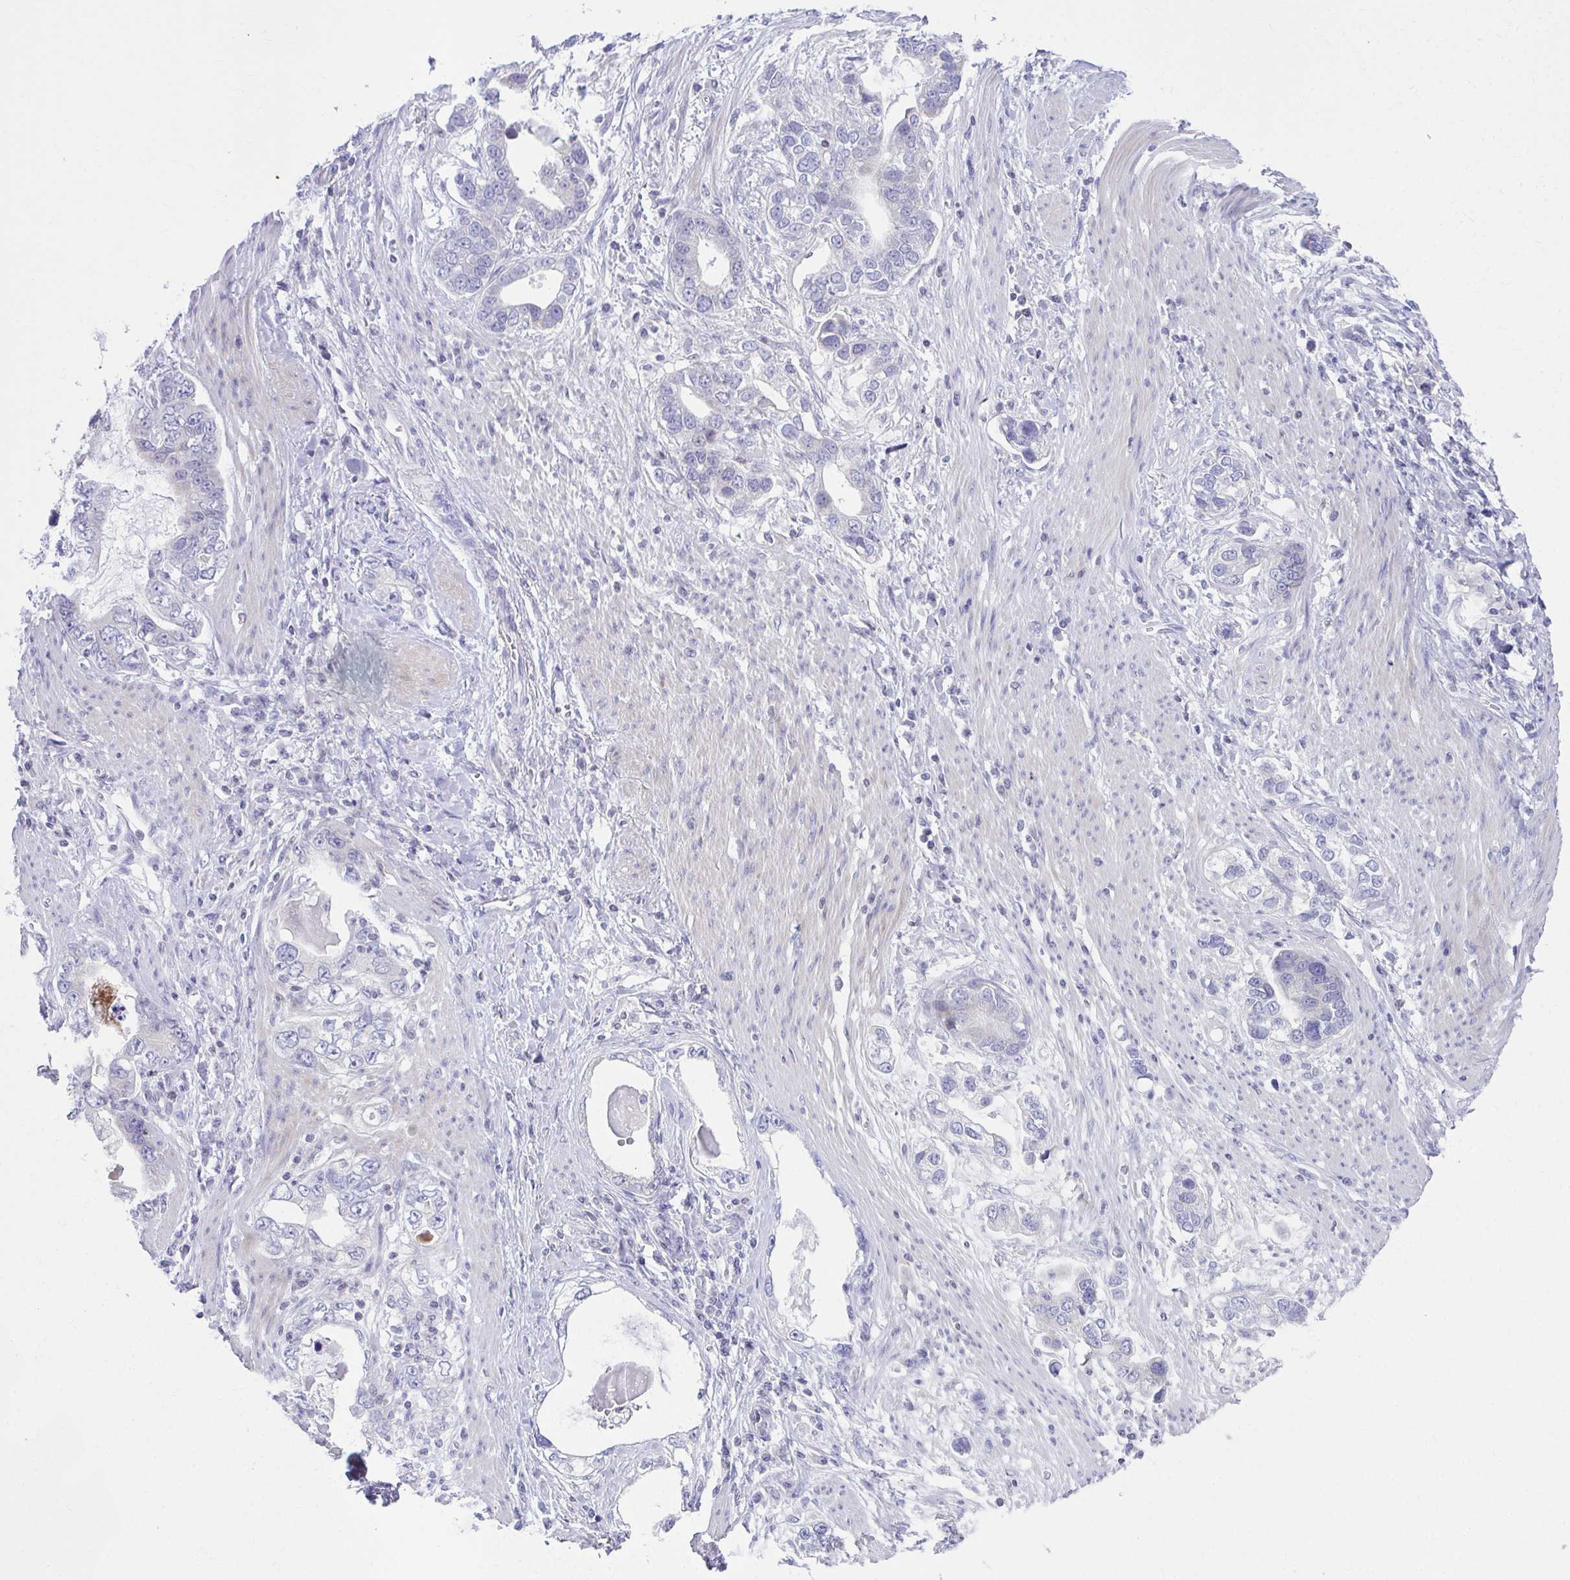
{"staining": {"intensity": "negative", "quantity": "none", "location": "none"}, "tissue": "stomach cancer", "cell_type": "Tumor cells", "image_type": "cancer", "snomed": [{"axis": "morphology", "description": "Adenocarcinoma, NOS"}, {"axis": "topography", "description": "Stomach, lower"}], "caption": "This is an IHC image of adenocarcinoma (stomach). There is no positivity in tumor cells.", "gene": "OR7A5", "patient": {"sex": "female", "age": 93}}